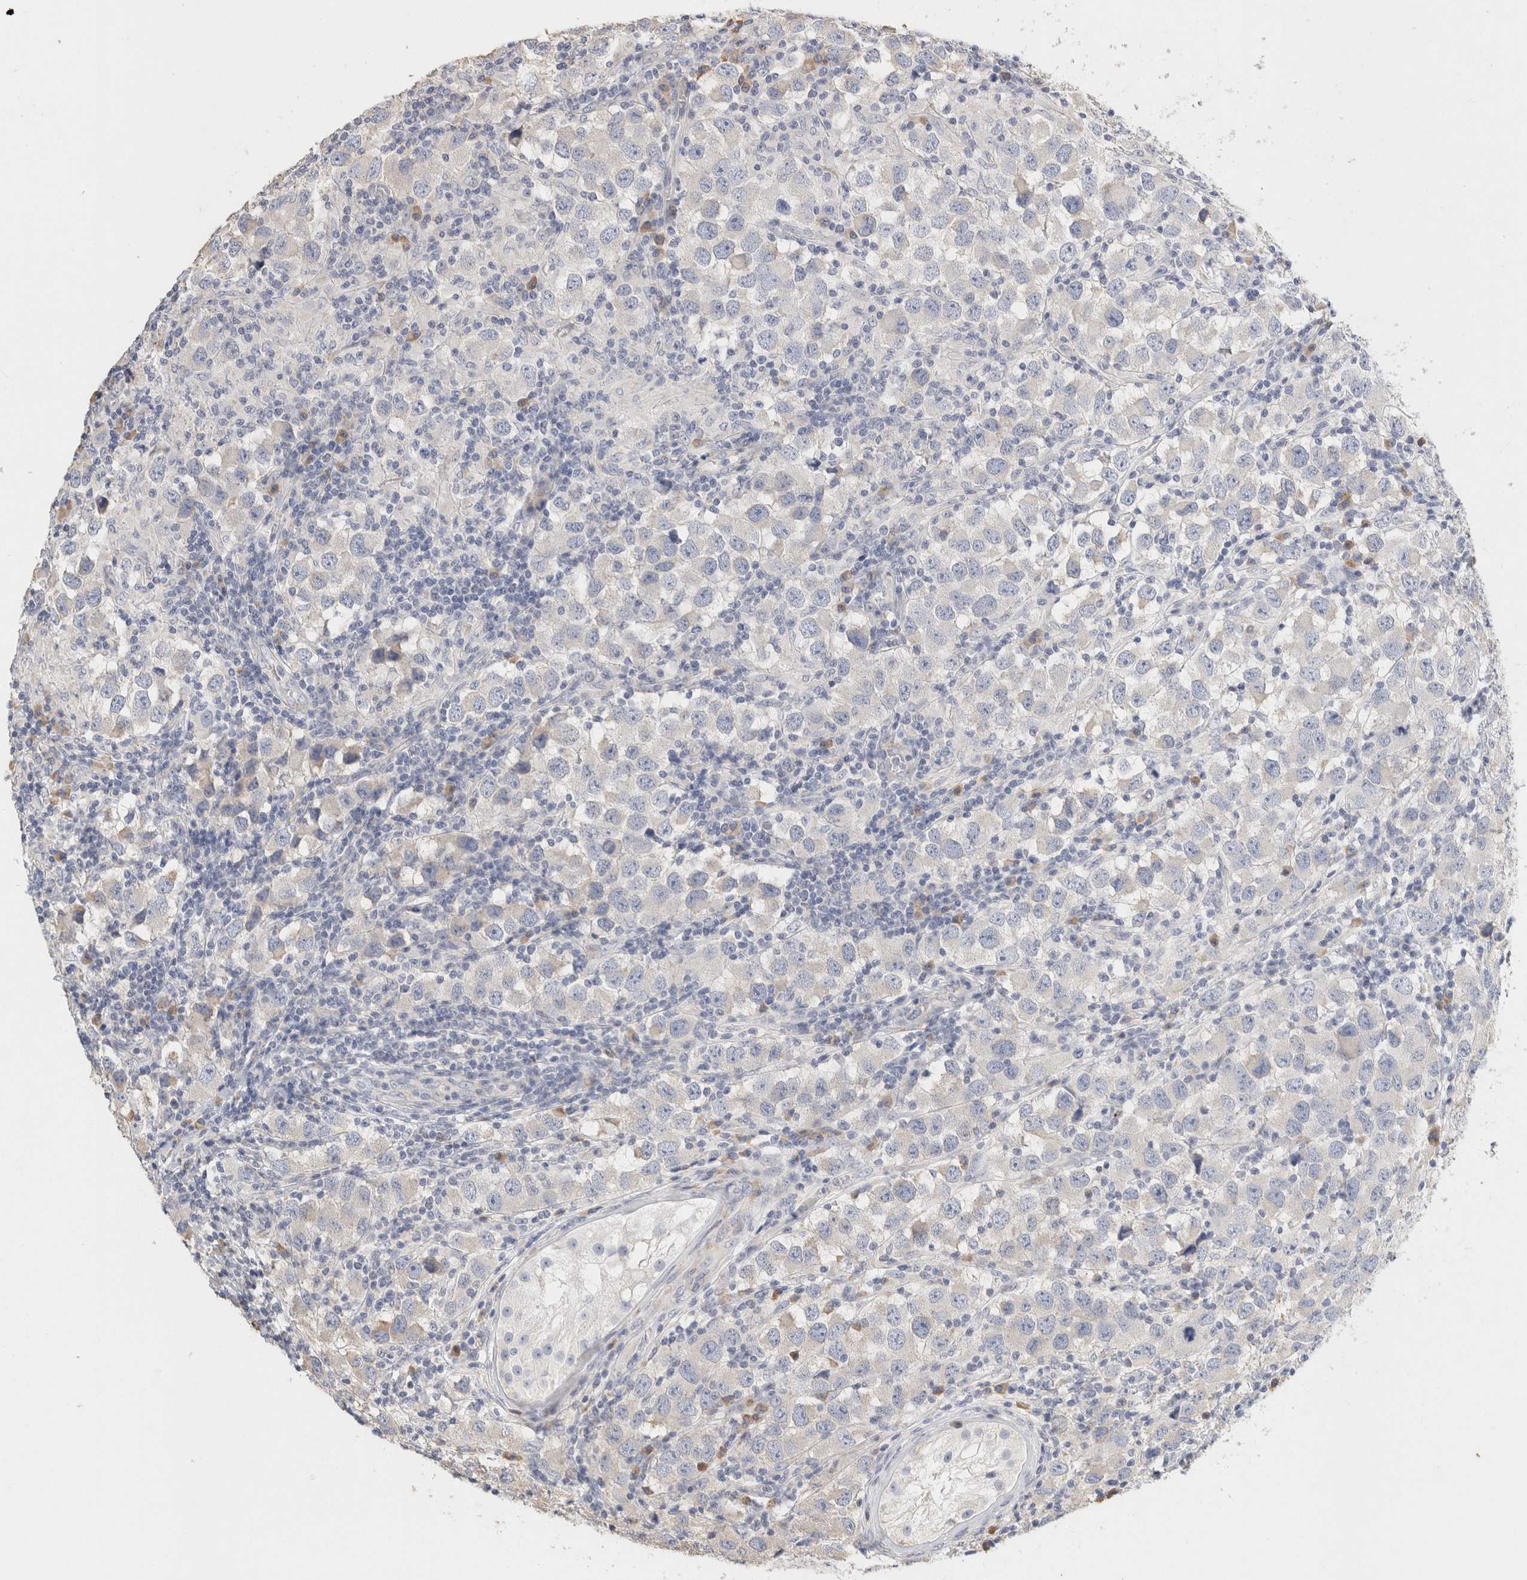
{"staining": {"intensity": "negative", "quantity": "none", "location": "none"}, "tissue": "testis cancer", "cell_type": "Tumor cells", "image_type": "cancer", "snomed": [{"axis": "morphology", "description": "Carcinoma, Embryonal, NOS"}, {"axis": "topography", "description": "Testis"}], "caption": "This image is of embryonal carcinoma (testis) stained with immunohistochemistry to label a protein in brown with the nuclei are counter-stained blue. There is no positivity in tumor cells.", "gene": "NEFM", "patient": {"sex": "male", "age": 21}}